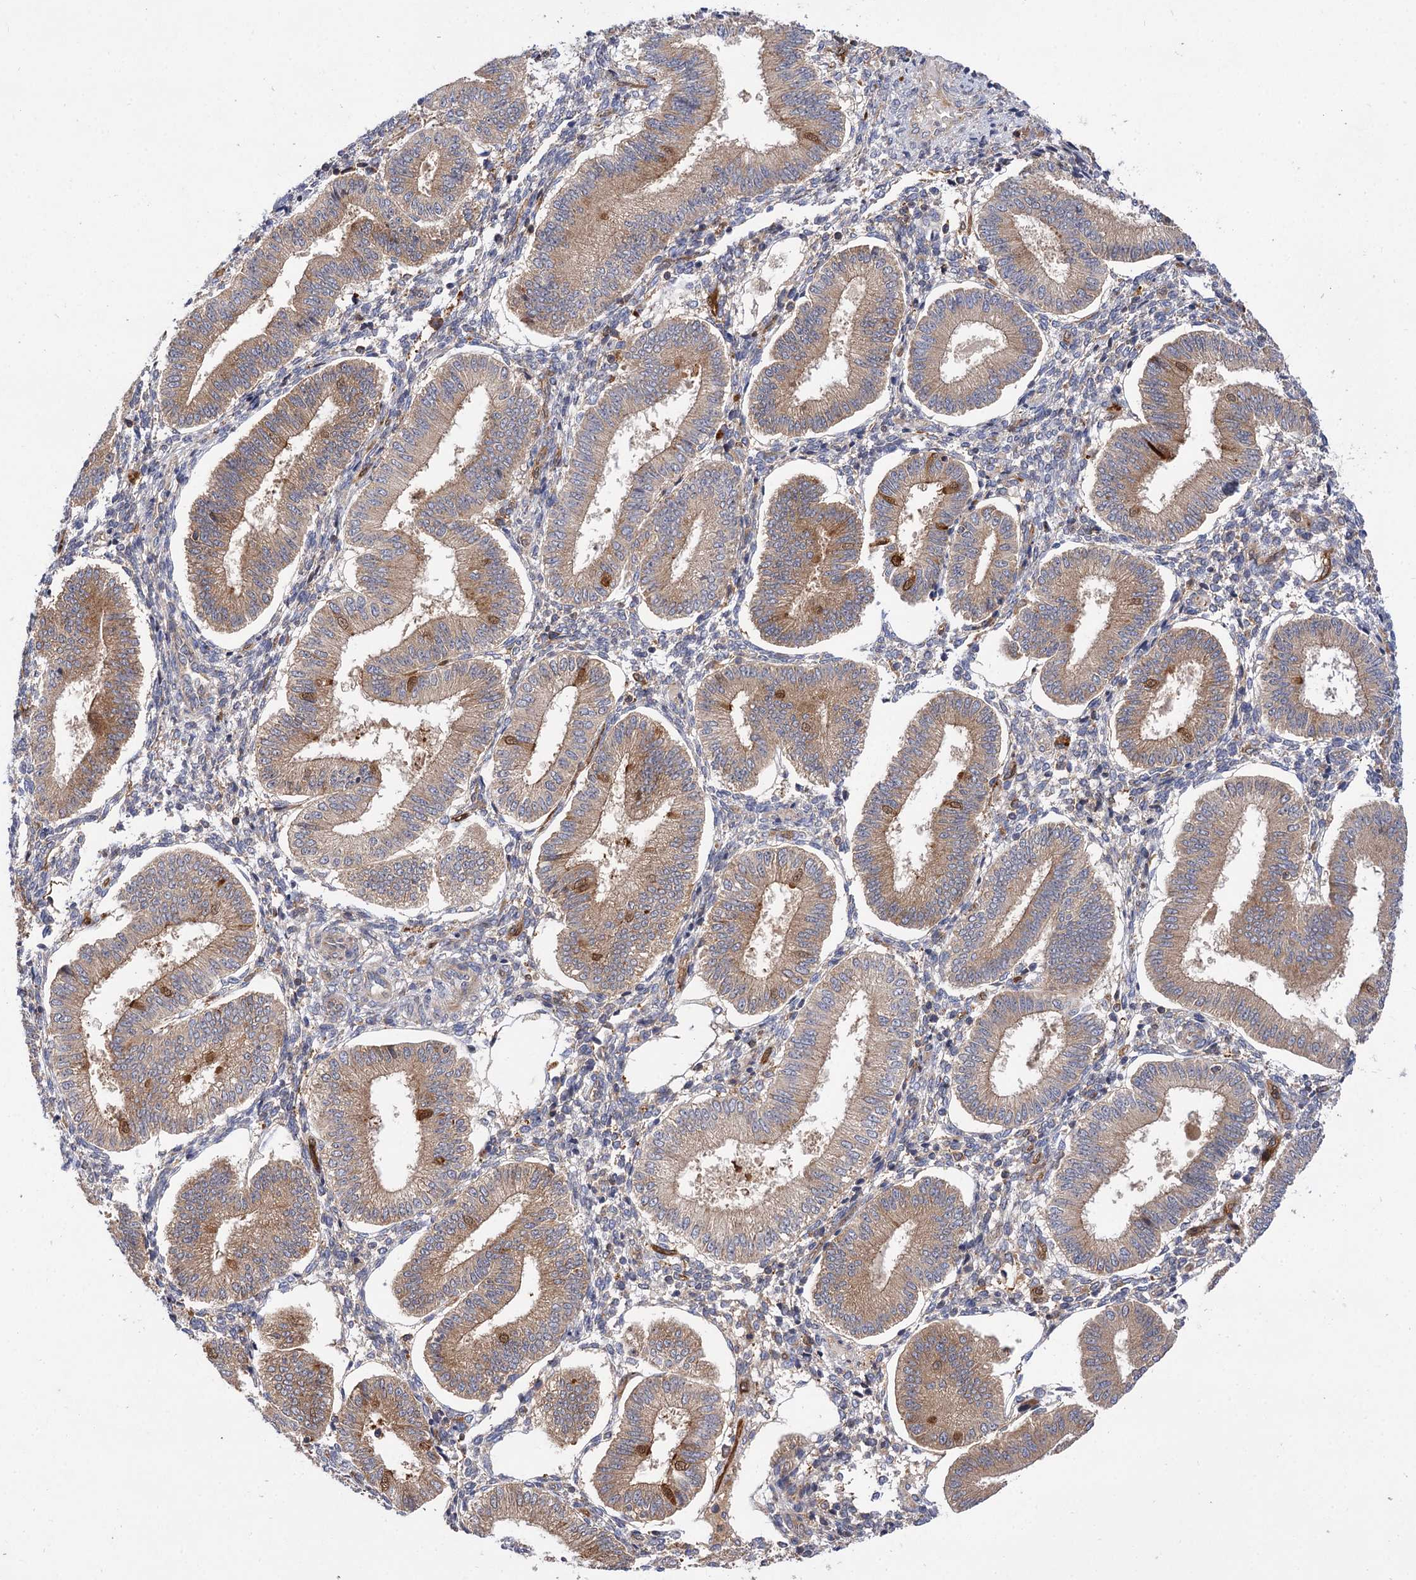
{"staining": {"intensity": "weak", "quantity": "<25%", "location": "cytoplasmic/membranous"}, "tissue": "endometrium", "cell_type": "Cells in endometrial stroma", "image_type": "normal", "snomed": [{"axis": "morphology", "description": "Normal tissue, NOS"}, {"axis": "topography", "description": "Endometrium"}], "caption": "There is no significant positivity in cells in endometrial stroma of endometrium. (DAB (3,3'-diaminobenzidine) IHC visualized using brightfield microscopy, high magnification).", "gene": "PATL1", "patient": {"sex": "female", "age": 39}}